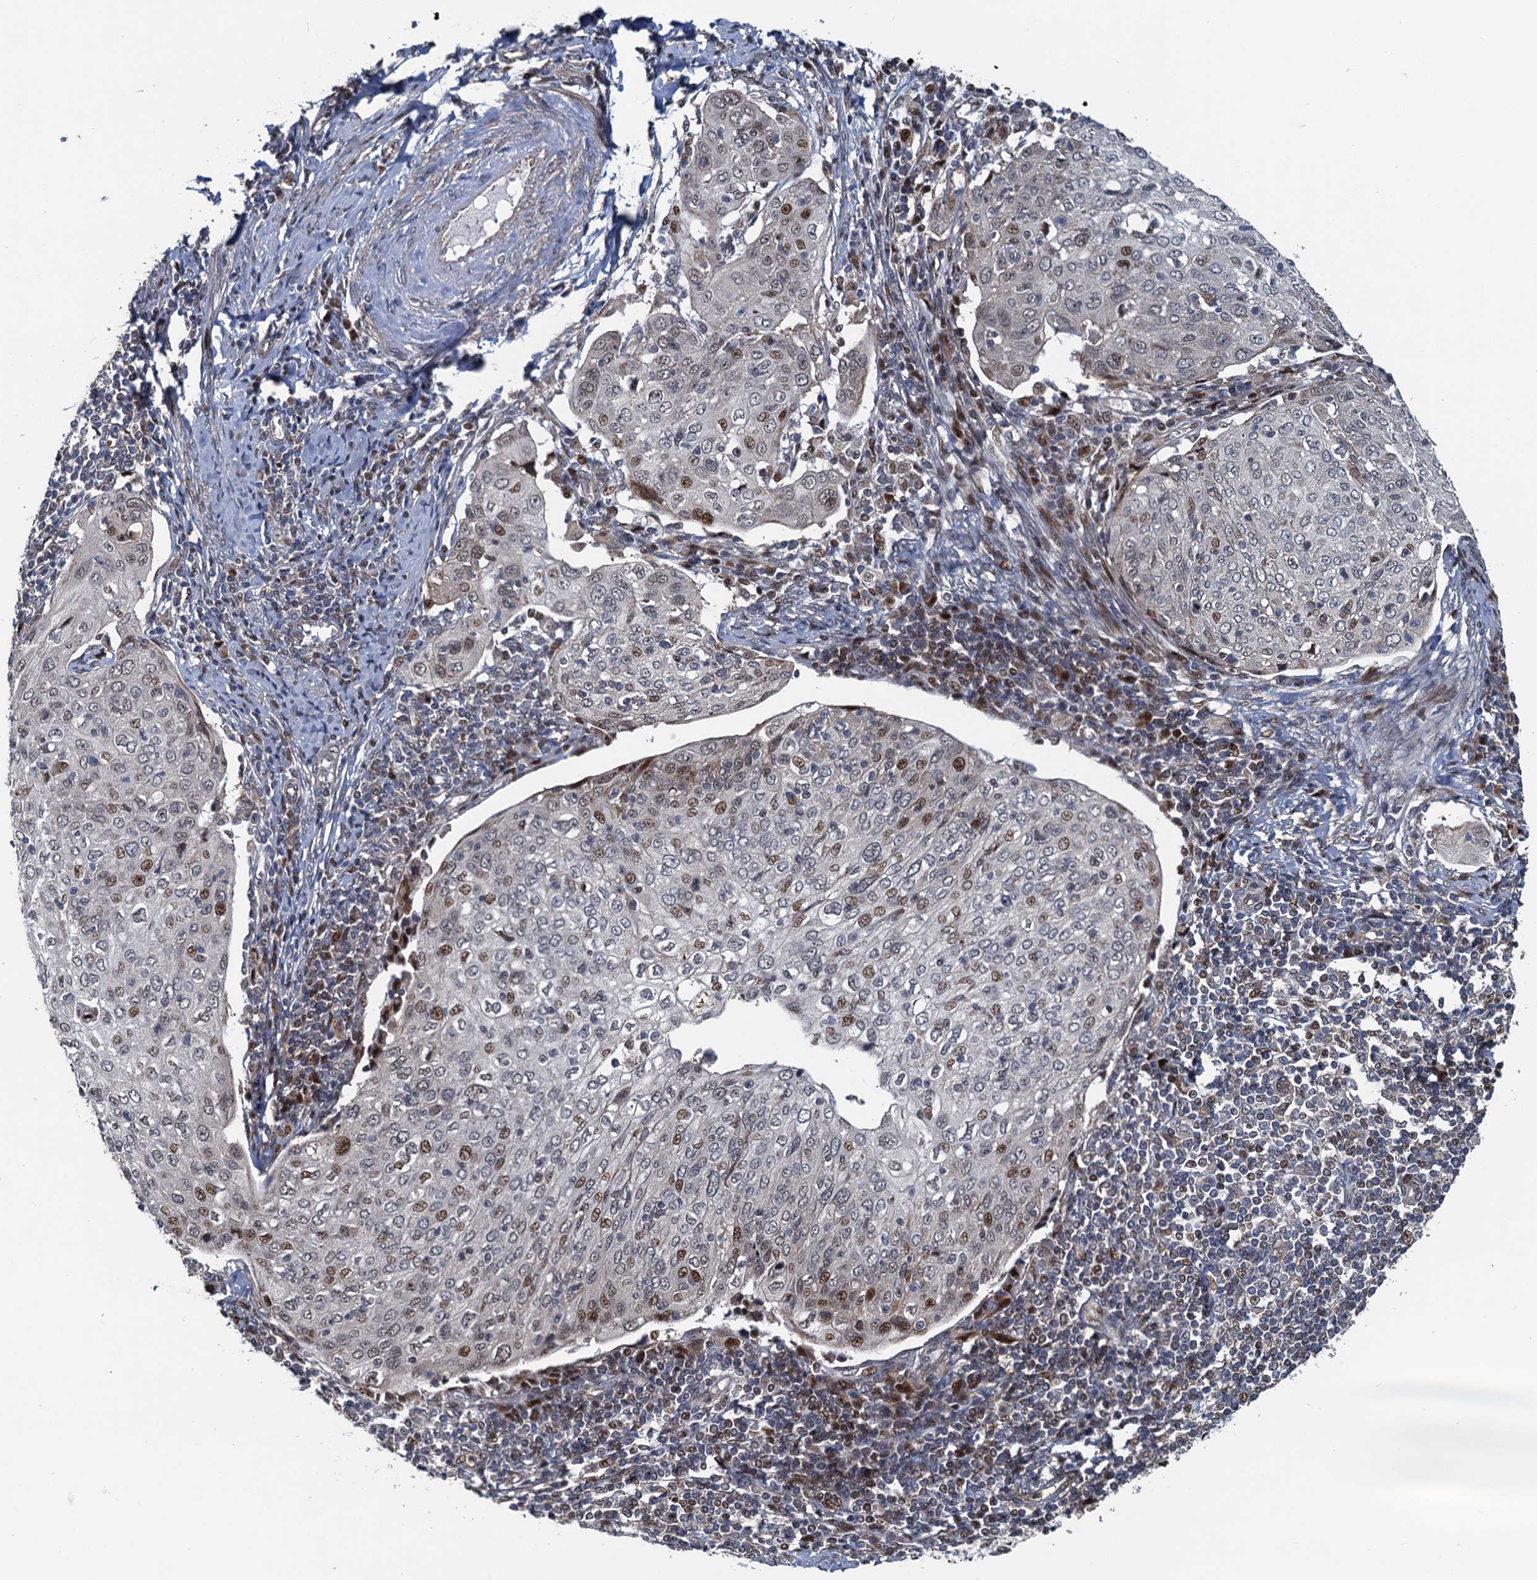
{"staining": {"intensity": "moderate", "quantity": "<25%", "location": "nuclear"}, "tissue": "cervical cancer", "cell_type": "Tumor cells", "image_type": "cancer", "snomed": [{"axis": "morphology", "description": "Squamous cell carcinoma, NOS"}, {"axis": "topography", "description": "Cervix"}], "caption": "The micrograph shows staining of cervical cancer, revealing moderate nuclear protein staining (brown color) within tumor cells. (Brightfield microscopy of DAB IHC at high magnification).", "gene": "ATOSA", "patient": {"sex": "female", "age": 67}}